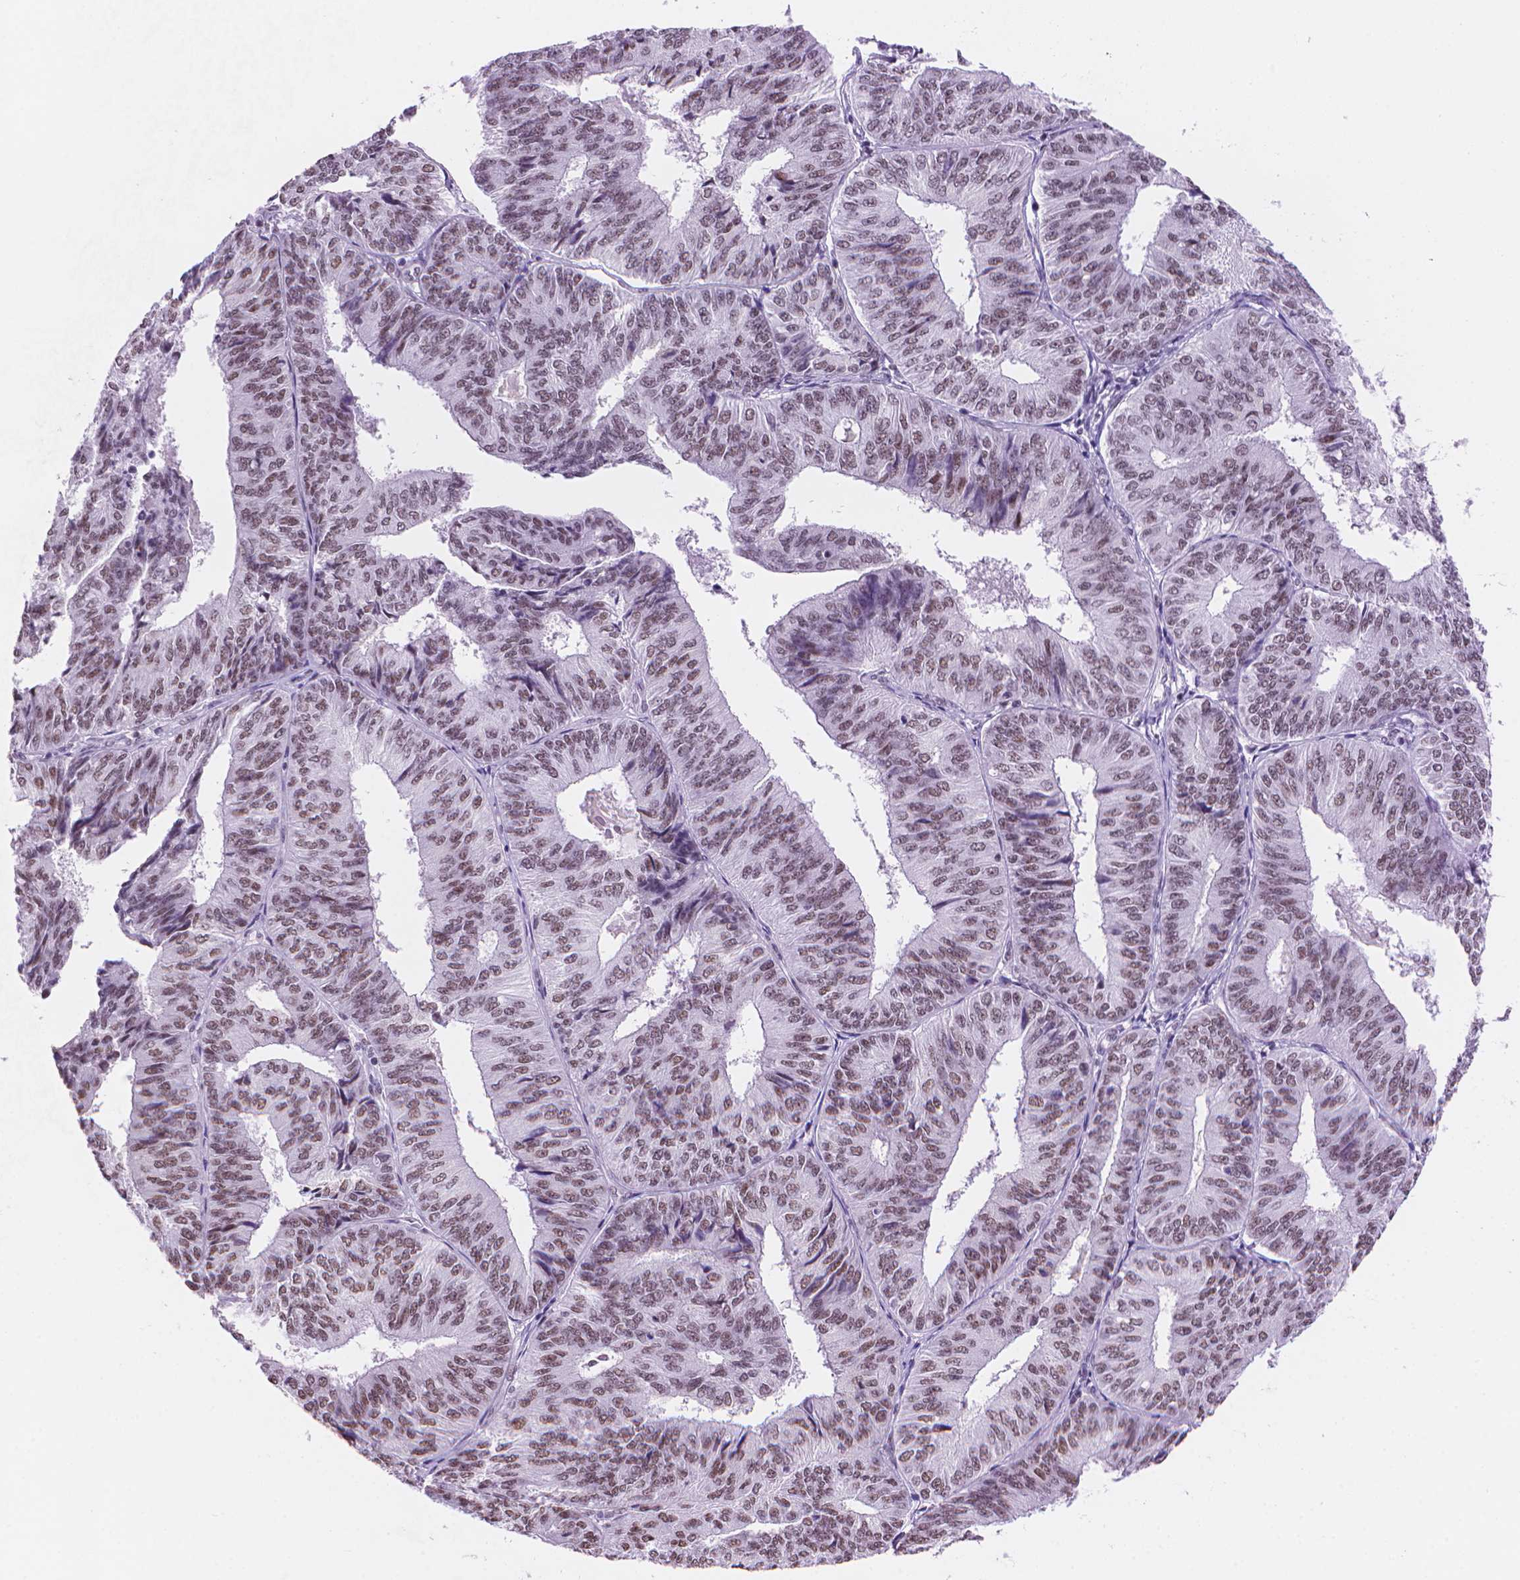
{"staining": {"intensity": "moderate", "quantity": ">75%", "location": "nuclear"}, "tissue": "endometrial cancer", "cell_type": "Tumor cells", "image_type": "cancer", "snomed": [{"axis": "morphology", "description": "Adenocarcinoma, NOS"}, {"axis": "topography", "description": "Endometrium"}], "caption": "Immunohistochemistry (IHC) of endometrial cancer (adenocarcinoma) exhibits medium levels of moderate nuclear expression in about >75% of tumor cells.", "gene": "RPA4", "patient": {"sex": "female", "age": 58}}